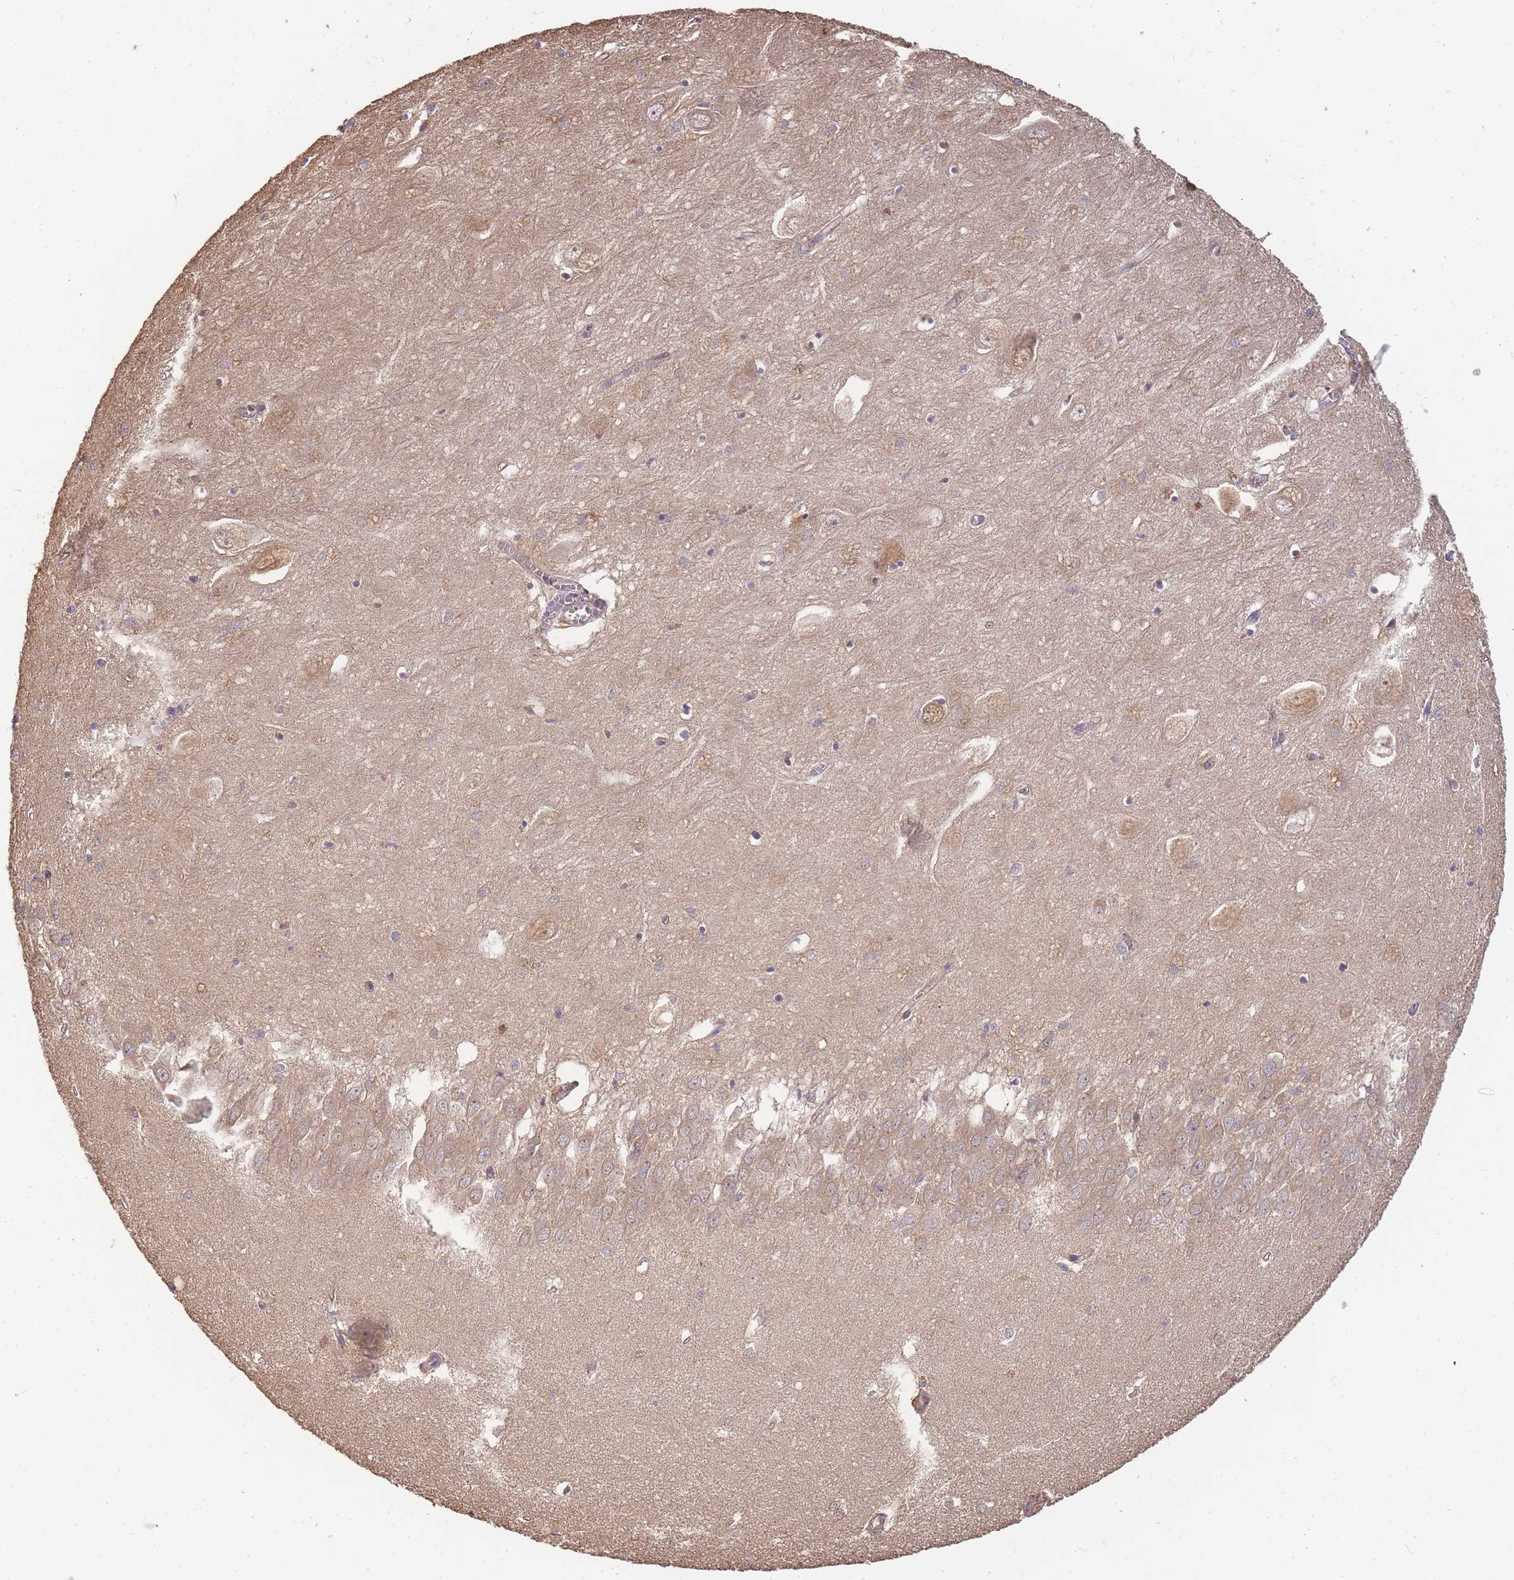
{"staining": {"intensity": "negative", "quantity": "none", "location": "none"}, "tissue": "hippocampus", "cell_type": "Glial cells", "image_type": "normal", "snomed": [{"axis": "morphology", "description": "Normal tissue, NOS"}, {"axis": "topography", "description": "Hippocampus"}], "caption": "Immunohistochemical staining of benign hippocampus reveals no significant expression in glial cells.", "gene": "CDKN2AIPNL", "patient": {"sex": "female", "age": 64}}